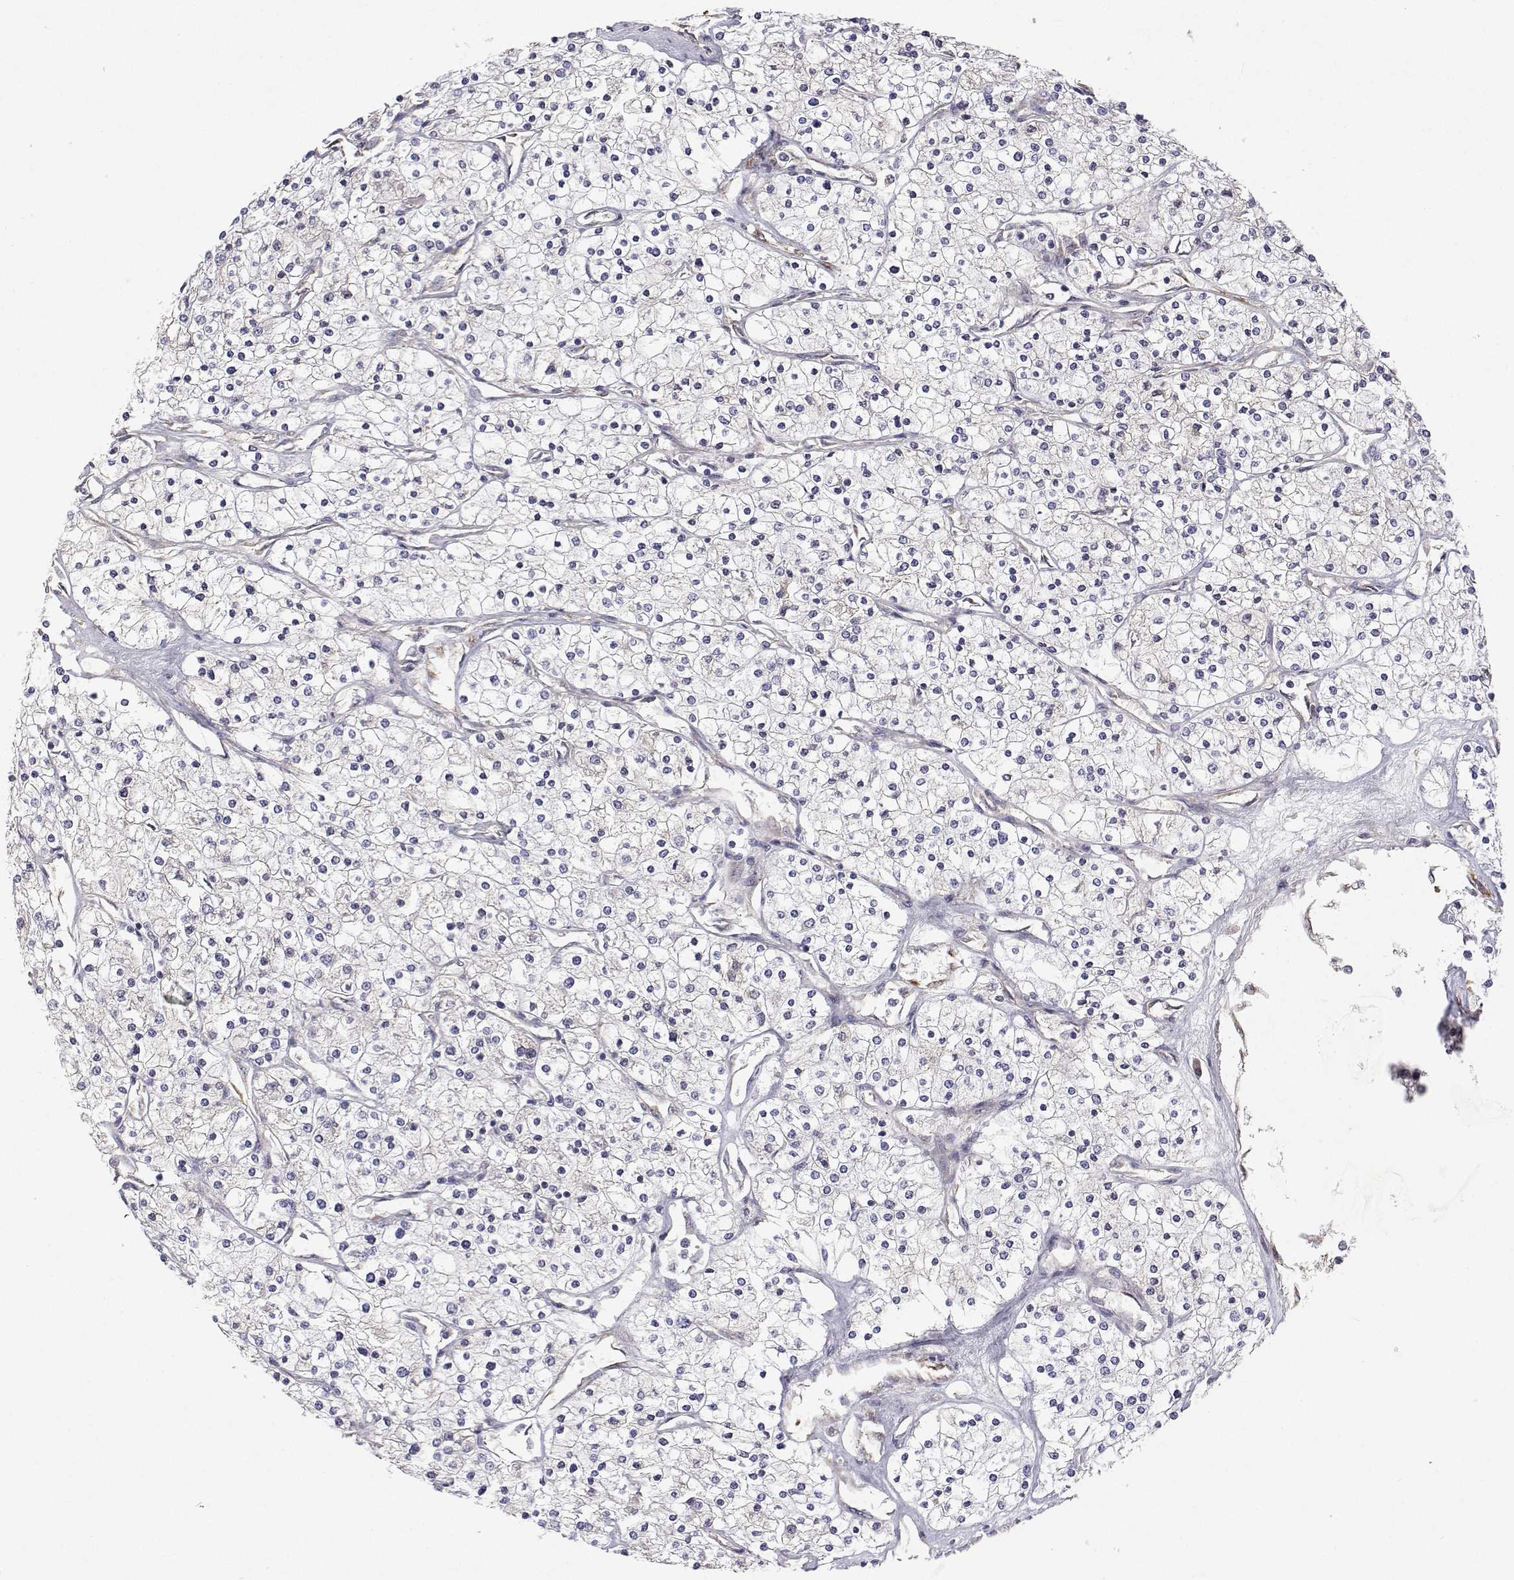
{"staining": {"intensity": "negative", "quantity": "none", "location": "none"}, "tissue": "renal cancer", "cell_type": "Tumor cells", "image_type": "cancer", "snomed": [{"axis": "morphology", "description": "Adenocarcinoma, NOS"}, {"axis": "topography", "description": "Kidney"}], "caption": "DAB (3,3'-diaminobenzidine) immunohistochemical staining of renal cancer shows no significant expression in tumor cells.", "gene": "MRPL3", "patient": {"sex": "male", "age": 80}}